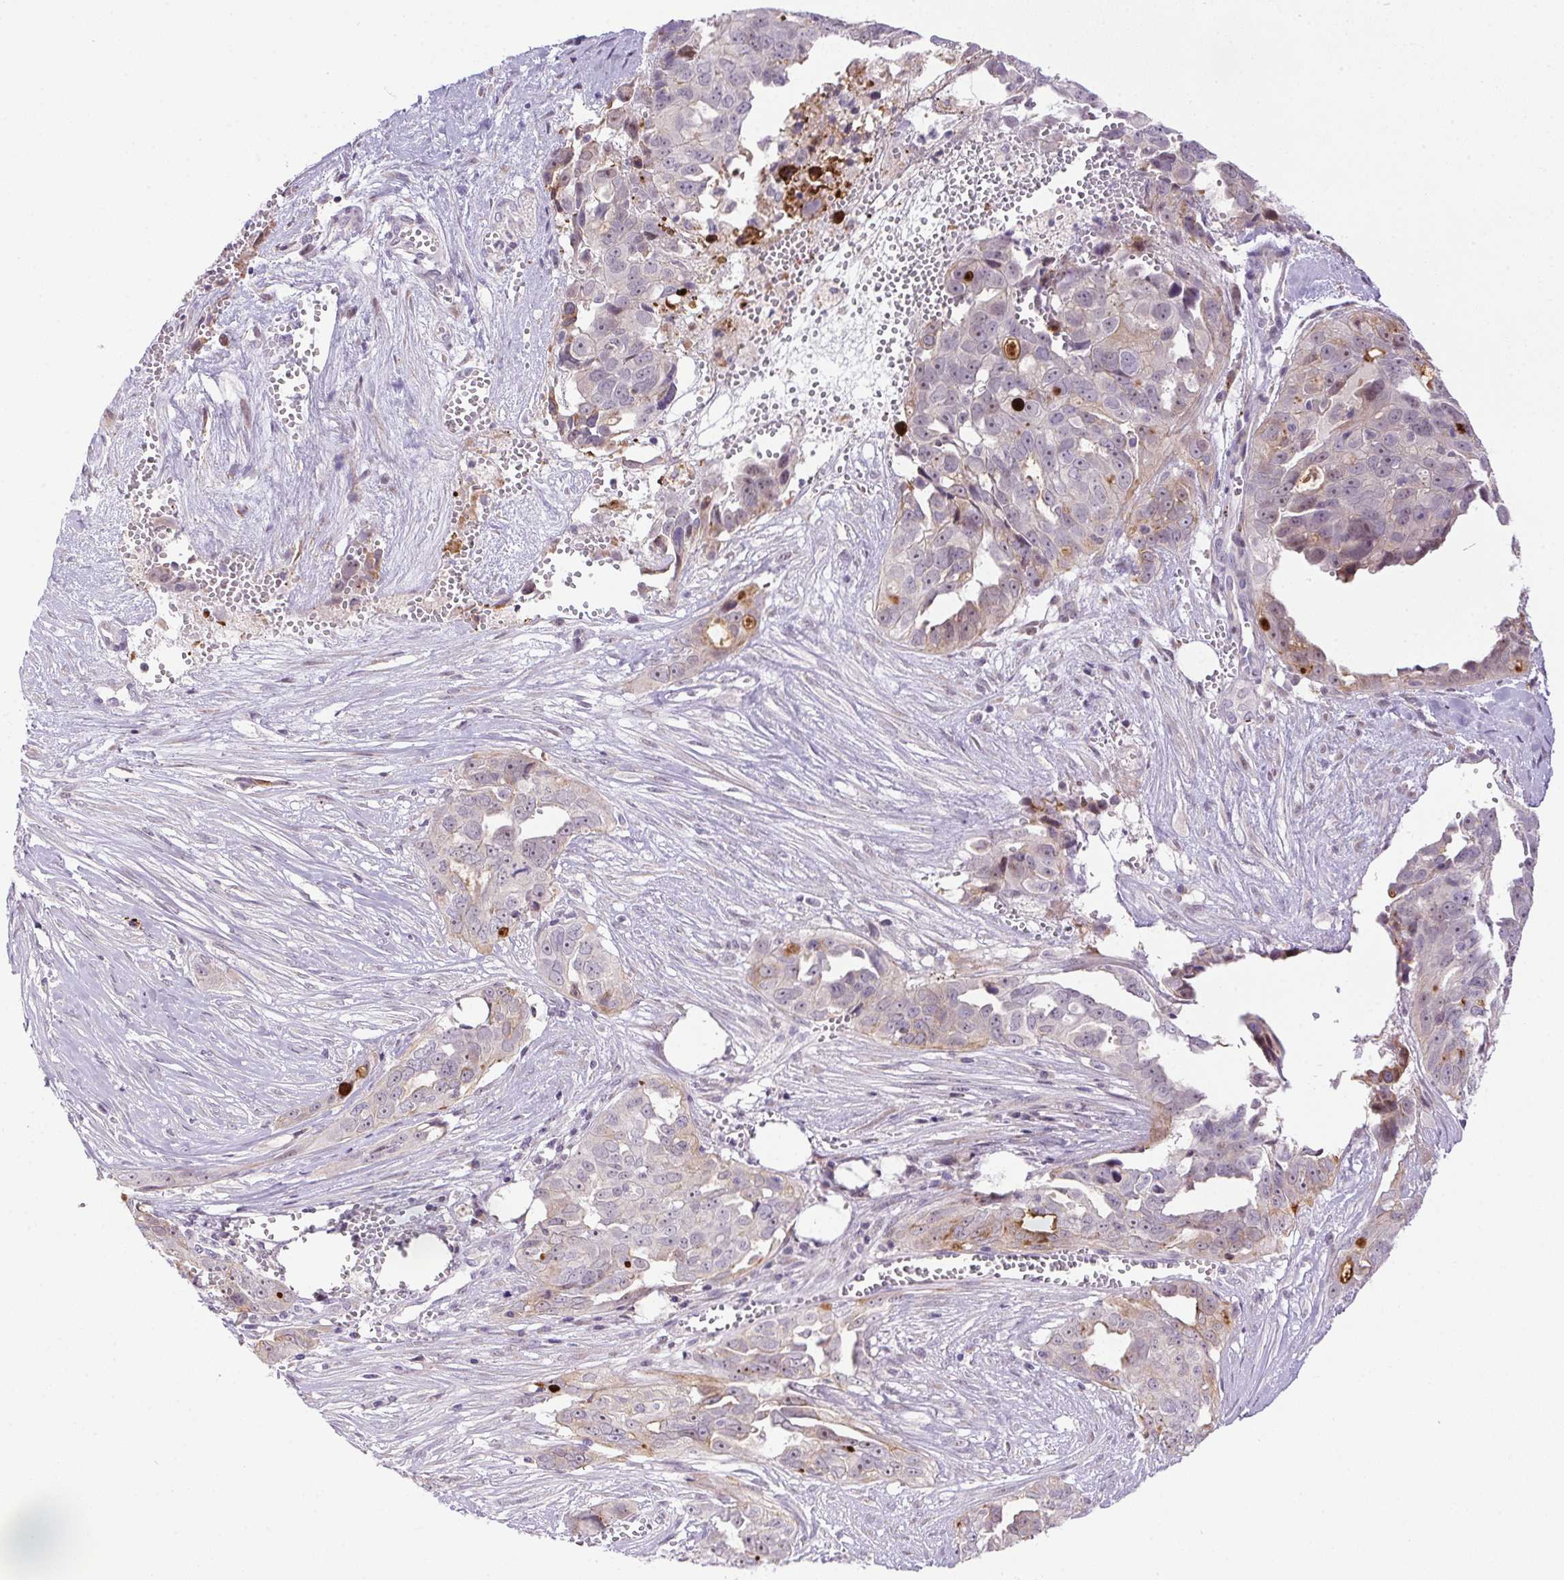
{"staining": {"intensity": "negative", "quantity": "none", "location": "none"}, "tissue": "ovarian cancer", "cell_type": "Tumor cells", "image_type": "cancer", "snomed": [{"axis": "morphology", "description": "Carcinoma, endometroid"}, {"axis": "topography", "description": "Ovary"}], "caption": "Tumor cells show no significant protein staining in endometroid carcinoma (ovarian). (DAB immunohistochemistry visualized using brightfield microscopy, high magnification).", "gene": "LRRTM1", "patient": {"sex": "female", "age": 70}}